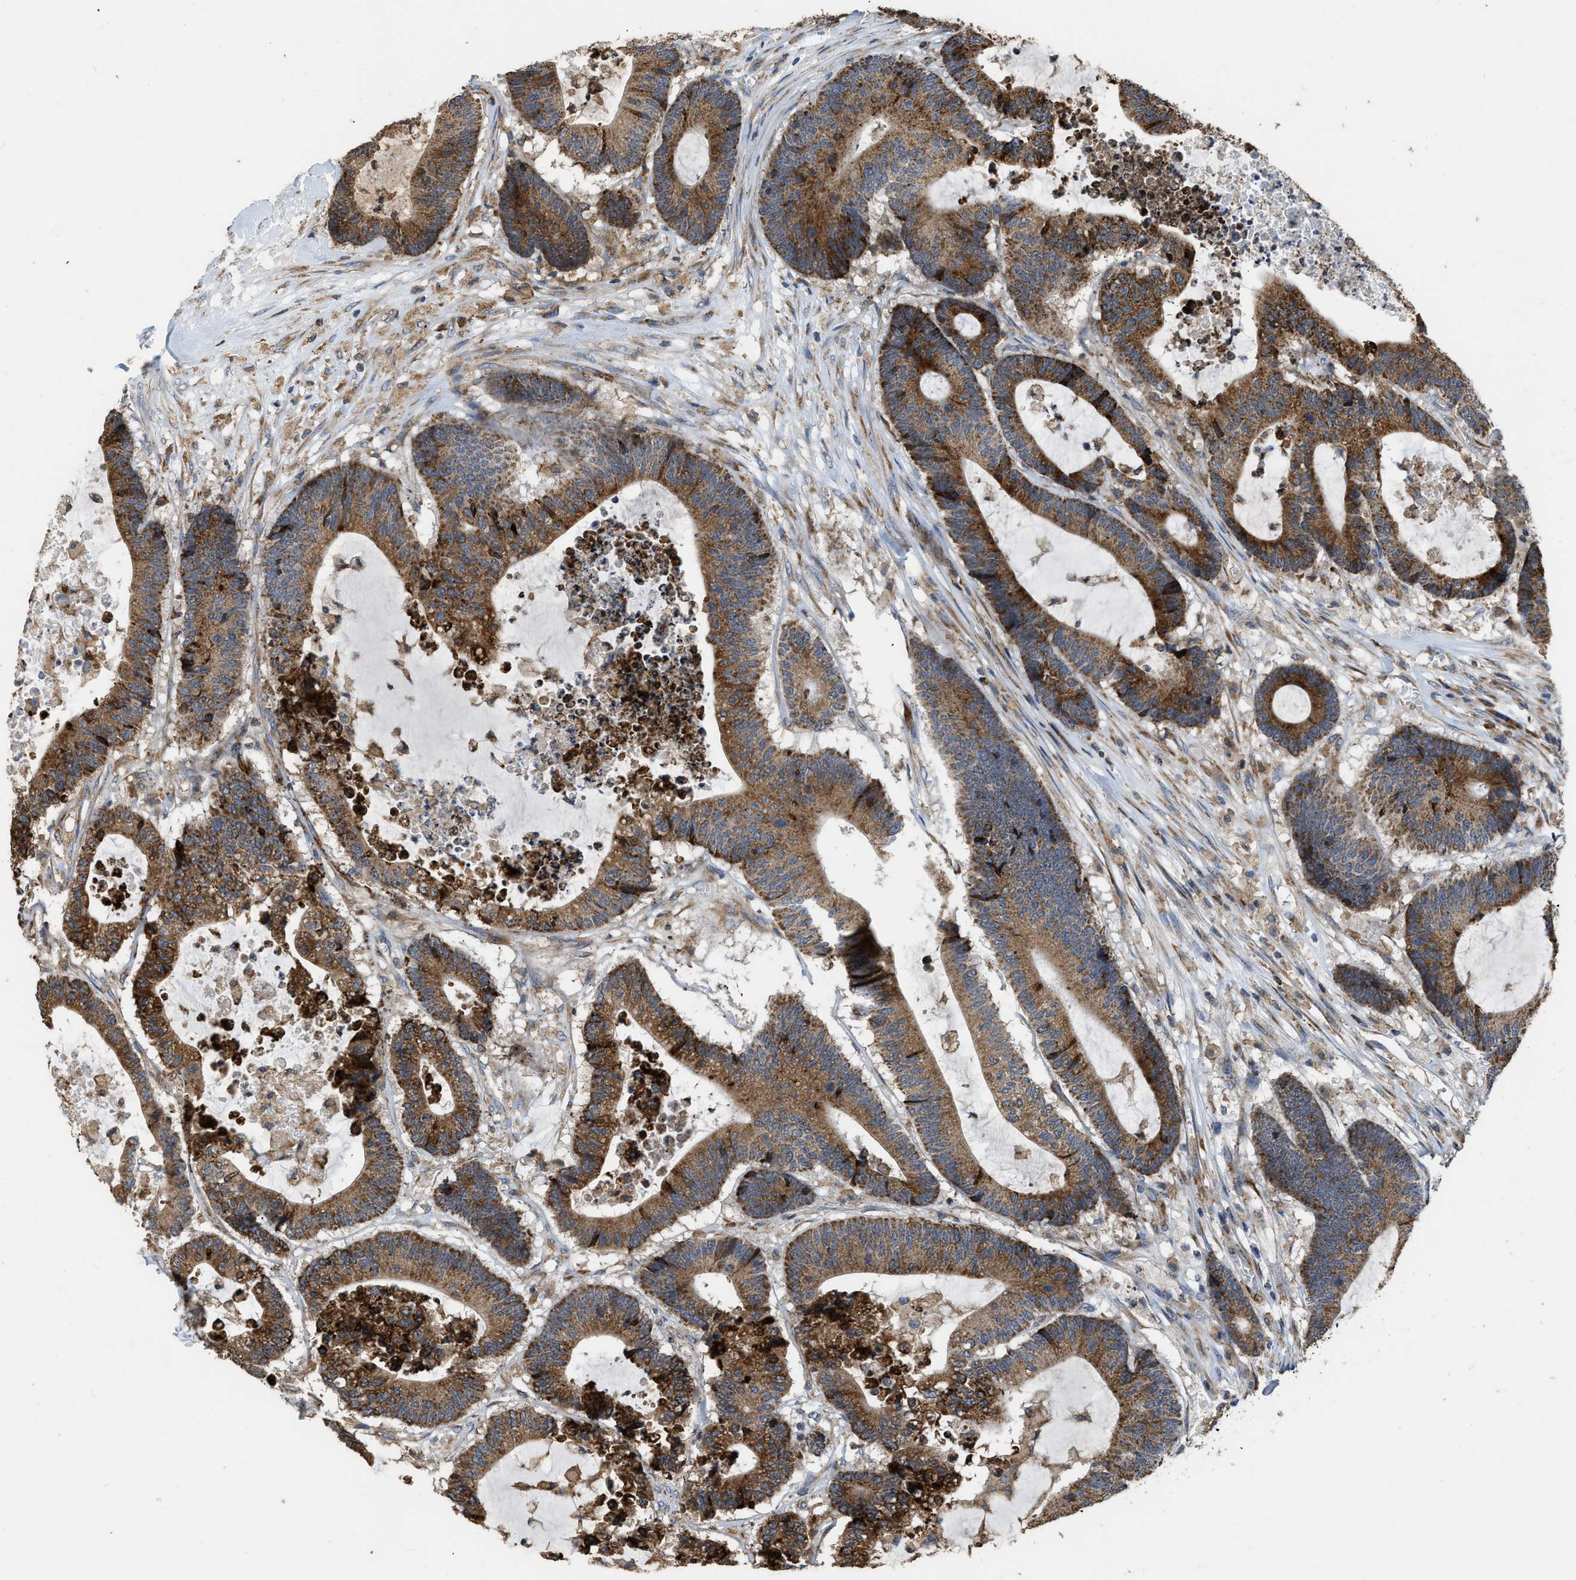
{"staining": {"intensity": "moderate", "quantity": ">75%", "location": "cytoplasmic/membranous"}, "tissue": "colorectal cancer", "cell_type": "Tumor cells", "image_type": "cancer", "snomed": [{"axis": "morphology", "description": "Adenocarcinoma, NOS"}, {"axis": "topography", "description": "Colon"}], "caption": "Adenocarcinoma (colorectal) was stained to show a protein in brown. There is medium levels of moderate cytoplasmic/membranous positivity in about >75% of tumor cells. Immunohistochemistry stains the protein in brown and the nuclei are stained blue.", "gene": "AK2", "patient": {"sex": "female", "age": 84}}